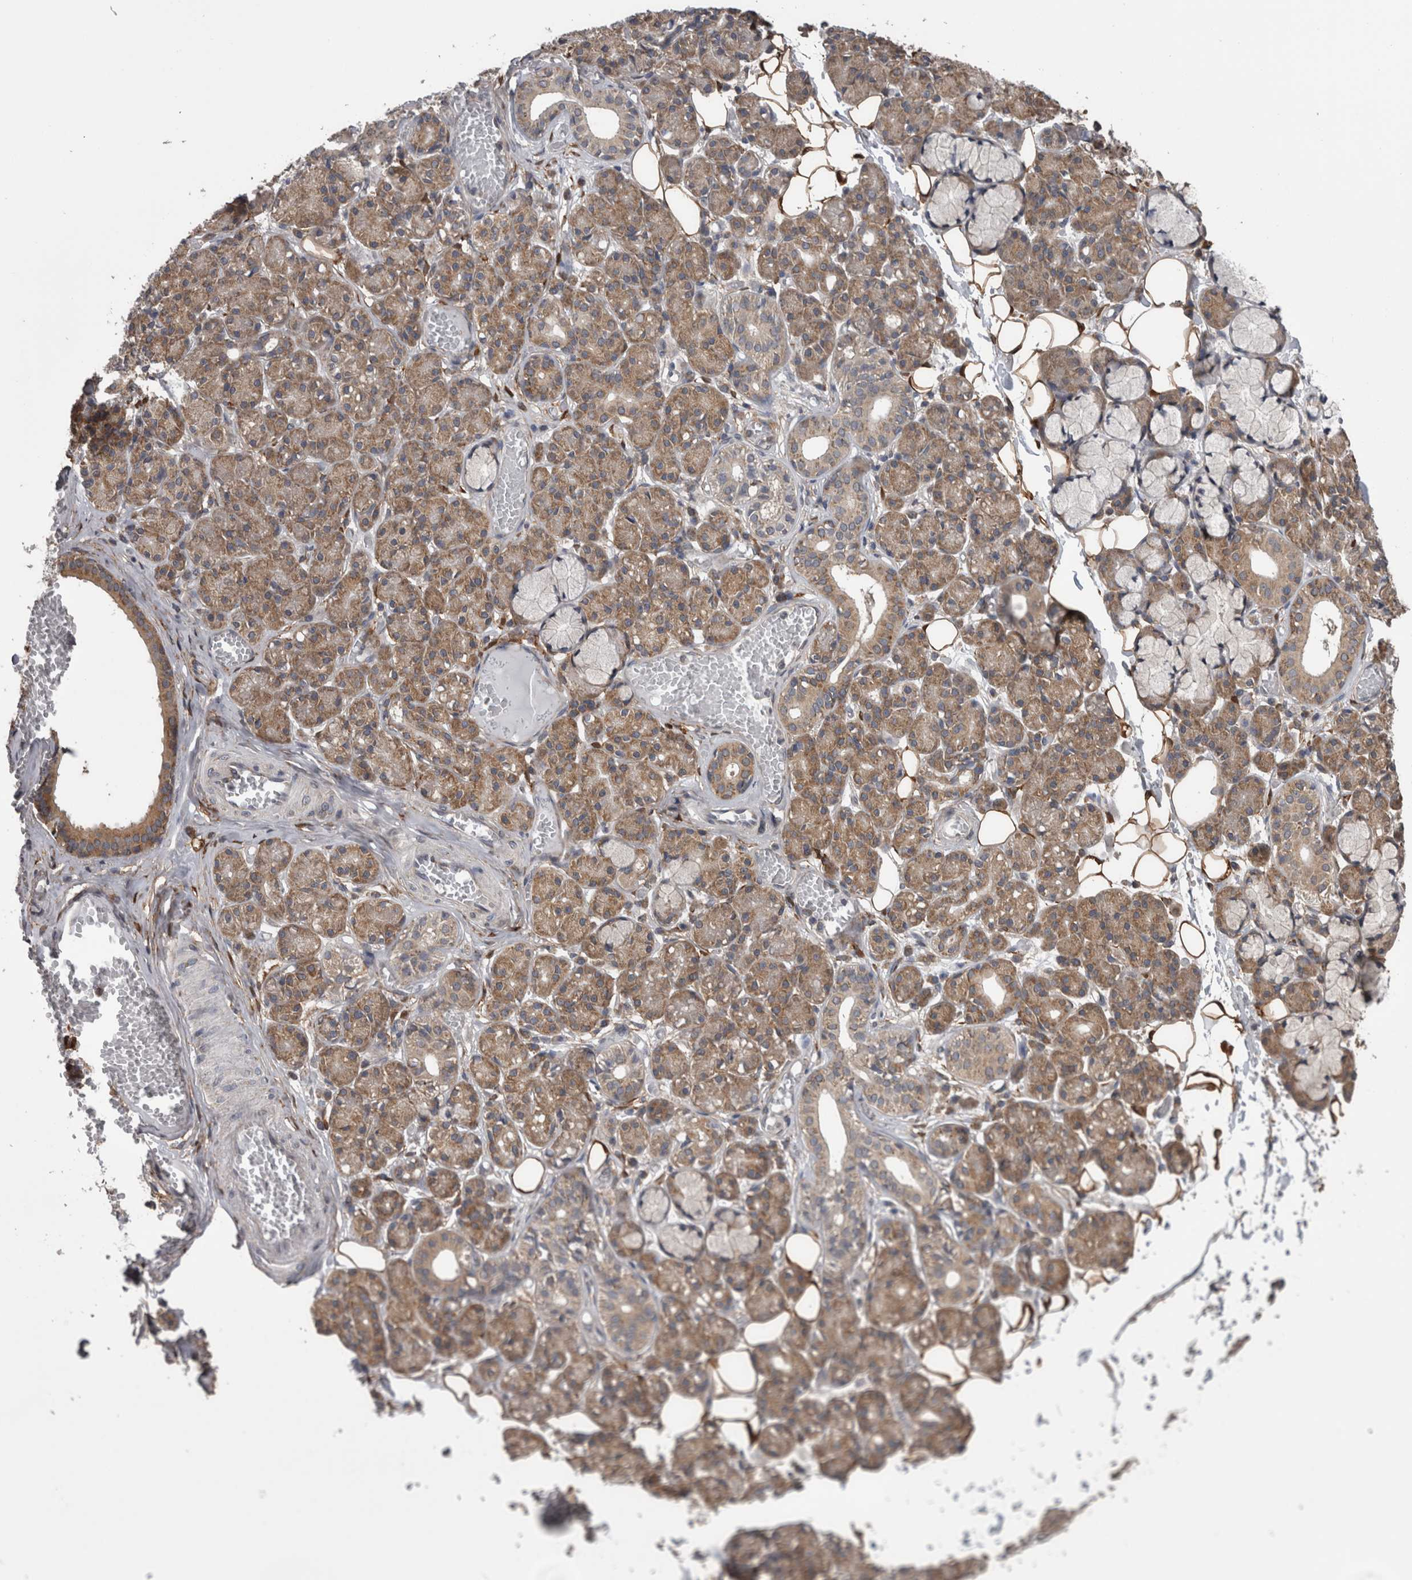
{"staining": {"intensity": "moderate", "quantity": "25%-75%", "location": "cytoplasmic/membranous"}, "tissue": "salivary gland", "cell_type": "Glandular cells", "image_type": "normal", "snomed": [{"axis": "morphology", "description": "Normal tissue, NOS"}, {"axis": "topography", "description": "Salivary gland"}], "caption": "About 25%-75% of glandular cells in benign human salivary gland exhibit moderate cytoplasmic/membranous protein expression as visualized by brown immunohistochemical staining.", "gene": "DDX6", "patient": {"sex": "male", "age": 63}}